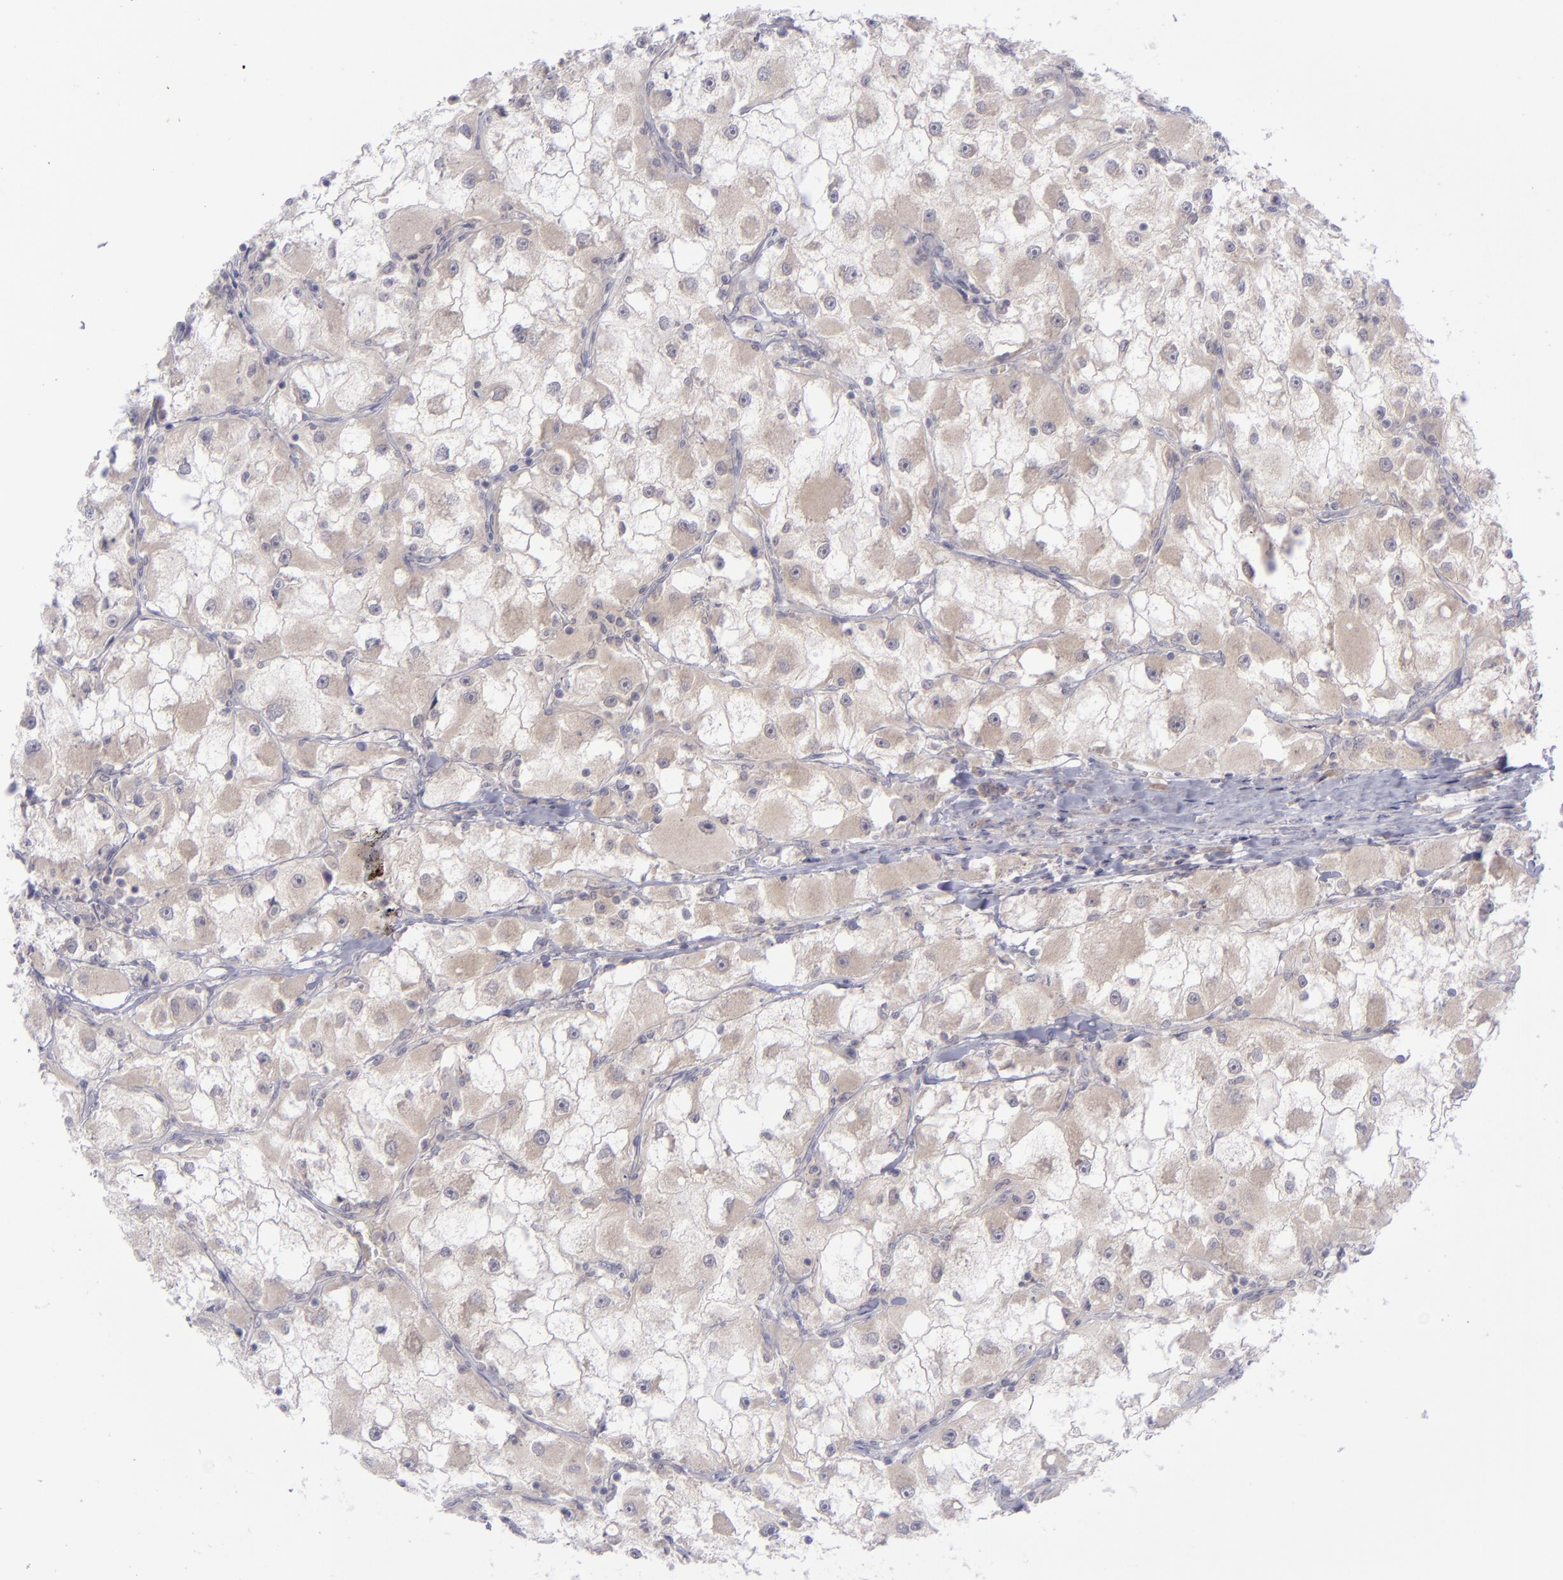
{"staining": {"intensity": "weak", "quantity": "<25%", "location": "cytoplasmic/membranous"}, "tissue": "renal cancer", "cell_type": "Tumor cells", "image_type": "cancer", "snomed": [{"axis": "morphology", "description": "Adenocarcinoma, NOS"}, {"axis": "topography", "description": "Kidney"}], "caption": "Immunohistochemical staining of human renal cancer demonstrates no significant positivity in tumor cells.", "gene": "EVPL", "patient": {"sex": "female", "age": 73}}